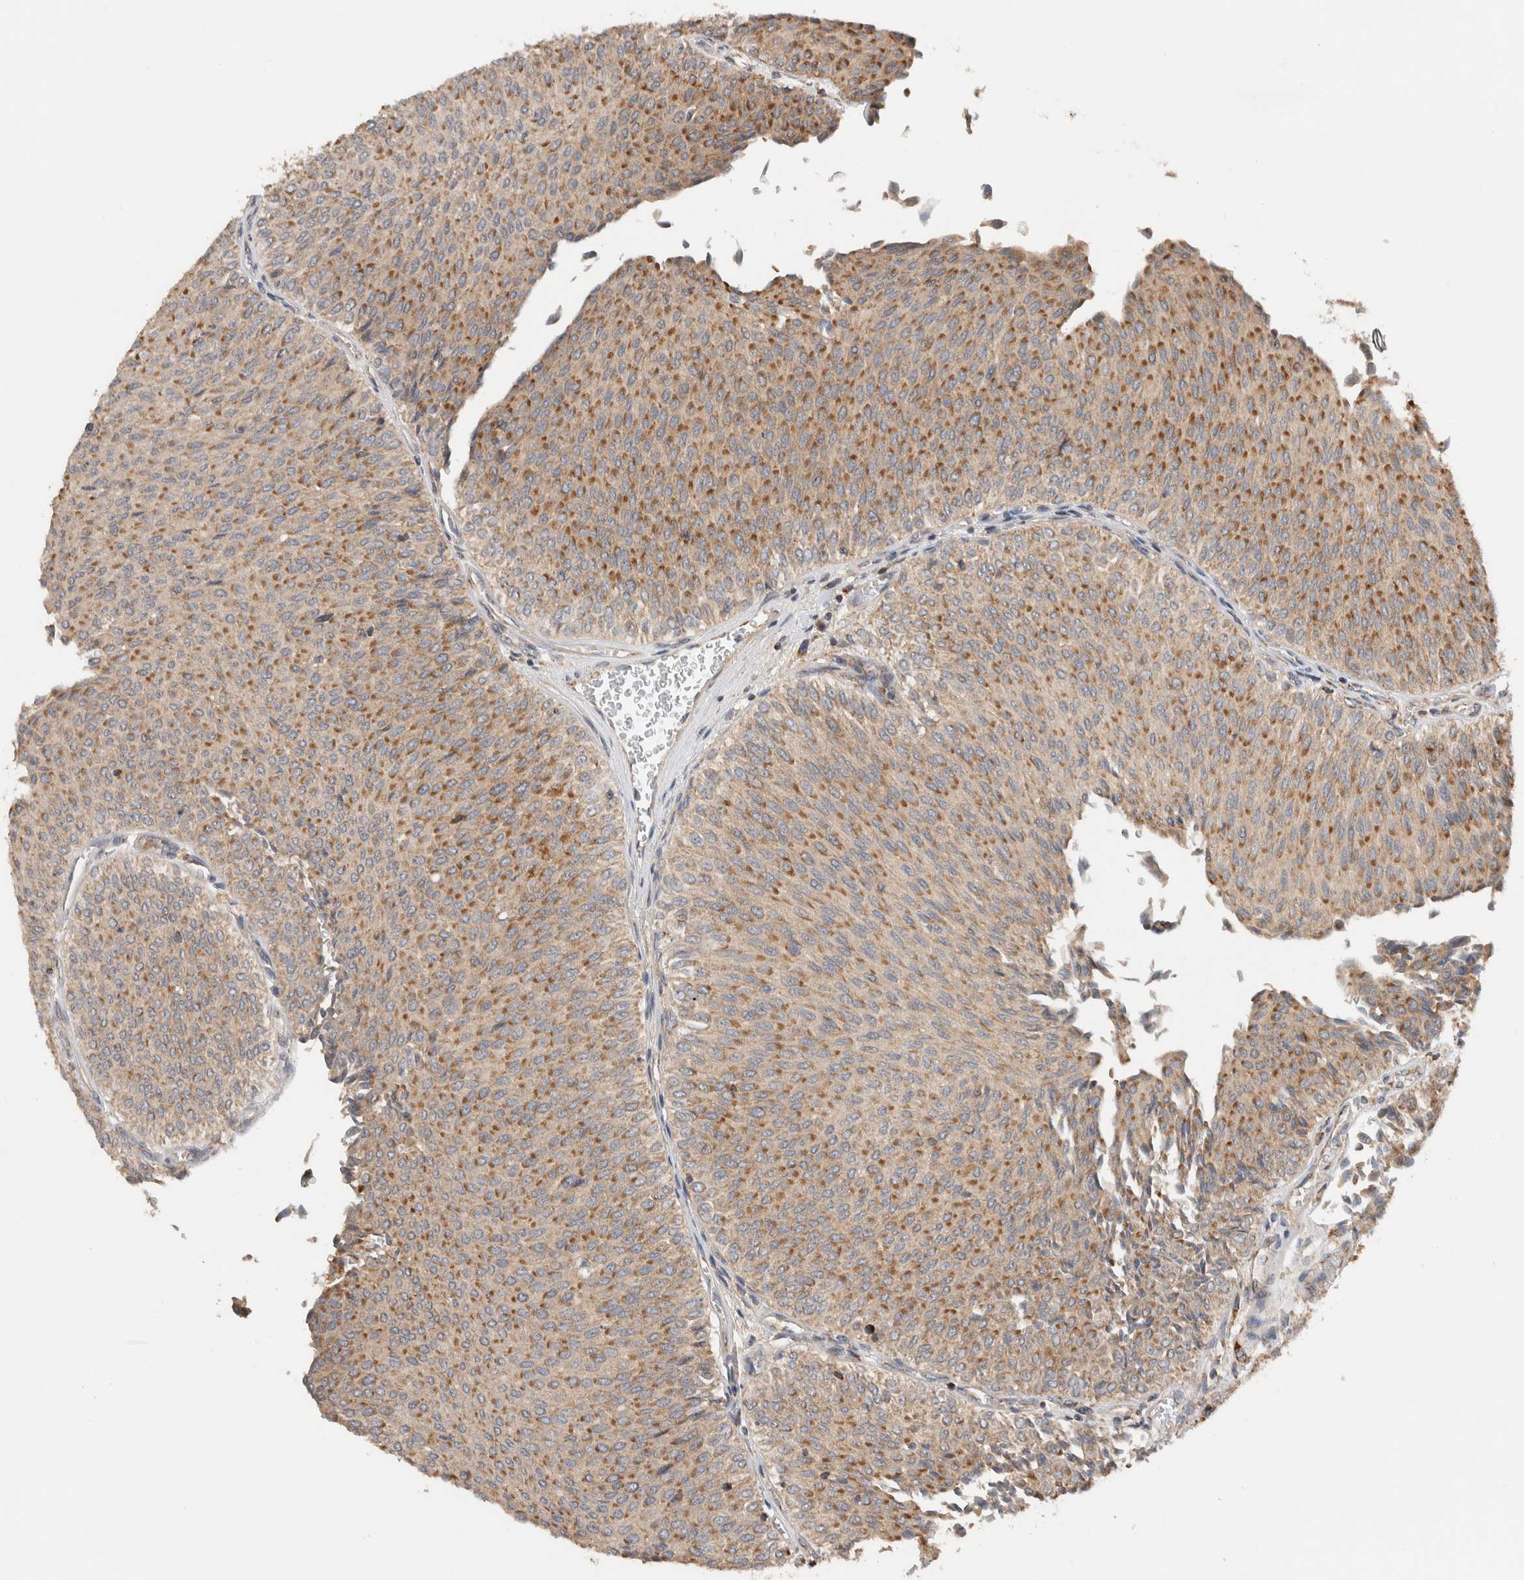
{"staining": {"intensity": "moderate", "quantity": ">75%", "location": "cytoplasmic/membranous"}, "tissue": "urothelial cancer", "cell_type": "Tumor cells", "image_type": "cancer", "snomed": [{"axis": "morphology", "description": "Urothelial carcinoma, Low grade"}, {"axis": "topography", "description": "Urinary bladder"}], "caption": "The micrograph shows staining of urothelial carcinoma (low-grade), revealing moderate cytoplasmic/membranous protein positivity (brown color) within tumor cells.", "gene": "AMPD1", "patient": {"sex": "male", "age": 78}}